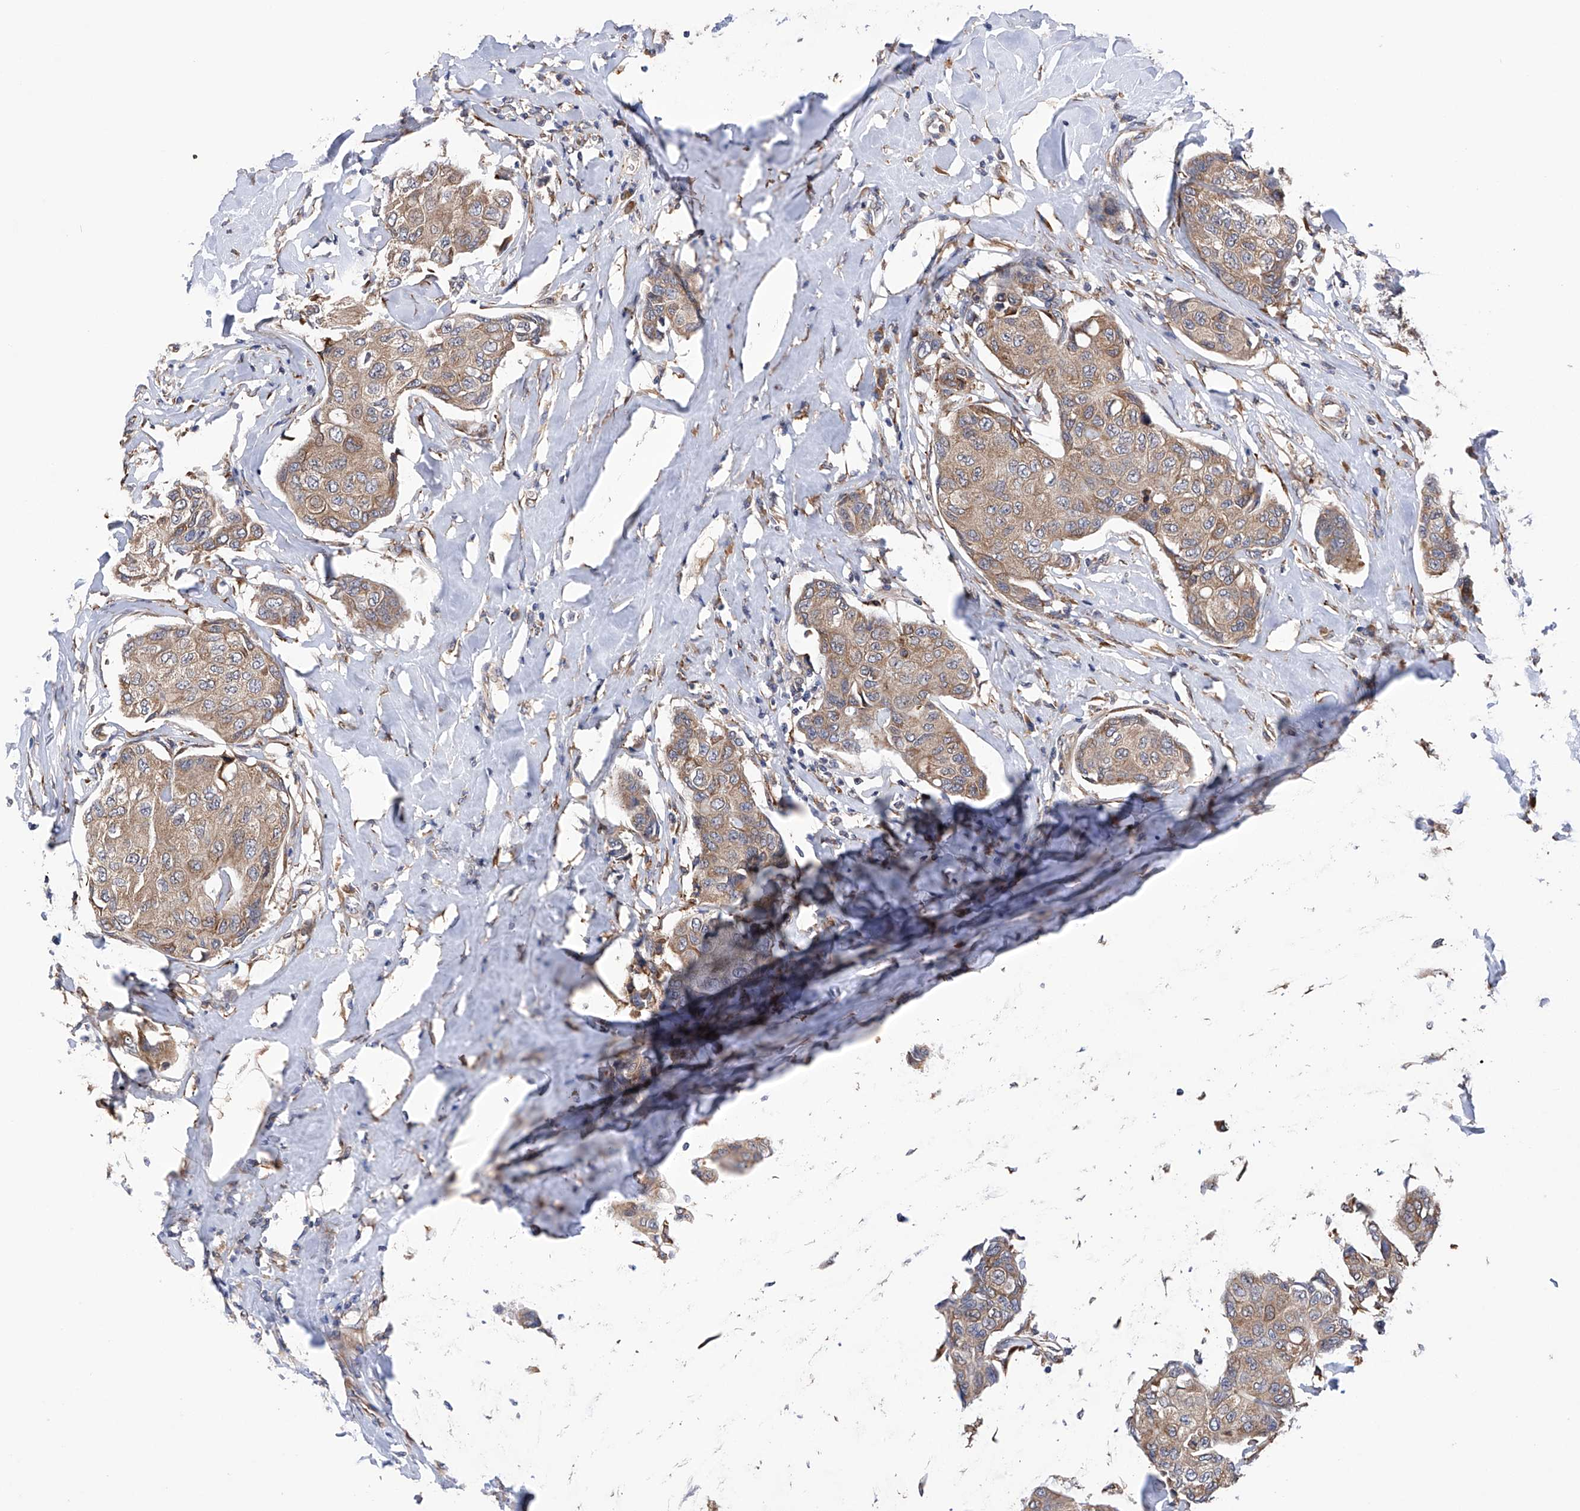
{"staining": {"intensity": "weak", "quantity": ">75%", "location": "cytoplasmic/membranous"}, "tissue": "breast cancer", "cell_type": "Tumor cells", "image_type": "cancer", "snomed": [{"axis": "morphology", "description": "Duct carcinoma"}, {"axis": "topography", "description": "Breast"}], "caption": "The immunohistochemical stain shows weak cytoplasmic/membranous staining in tumor cells of invasive ductal carcinoma (breast) tissue.", "gene": "DNAH8", "patient": {"sex": "female", "age": 80}}